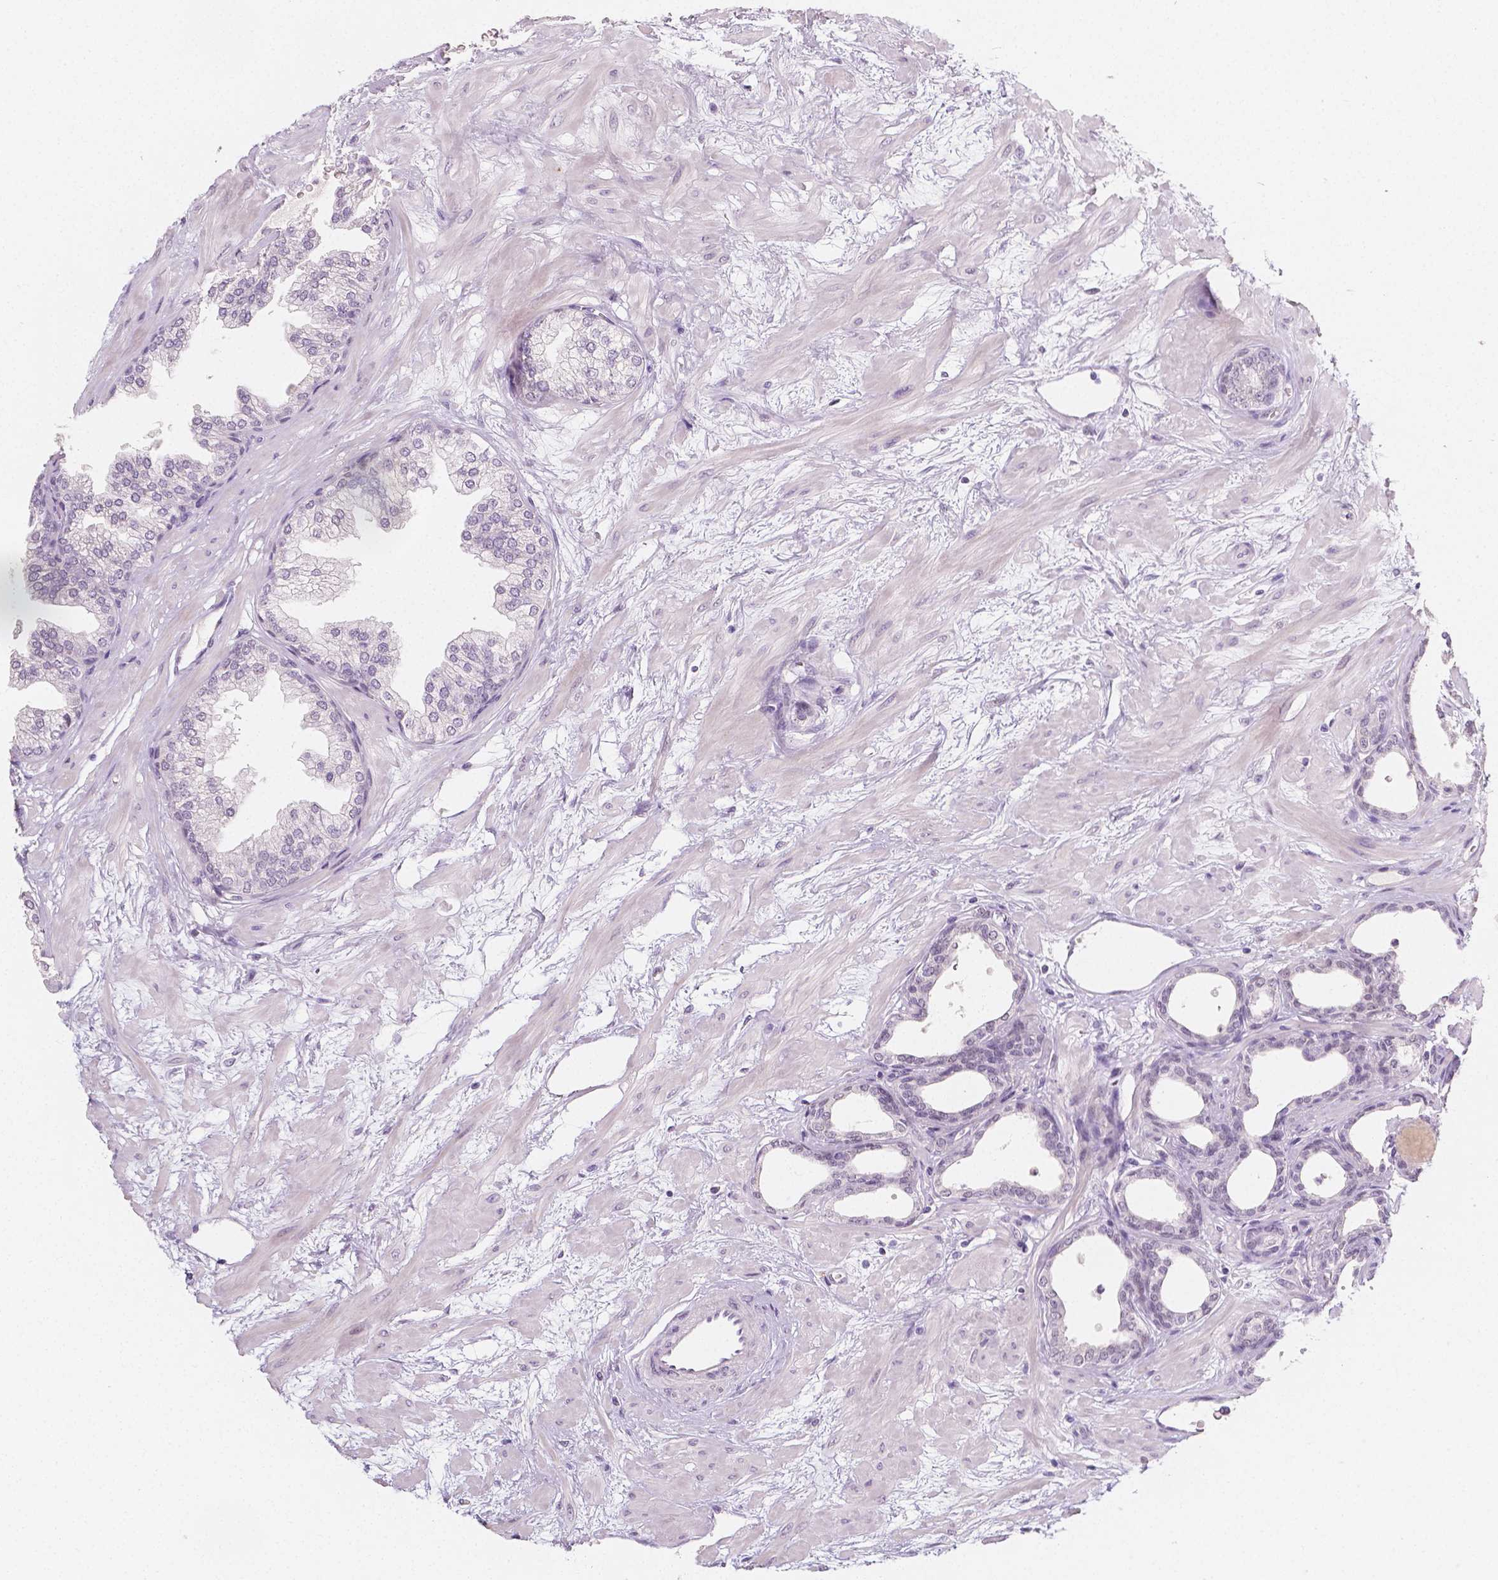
{"staining": {"intensity": "negative", "quantity": "none", "location": "none"}, "tissue": "prostate", "cell_type": "Glandular cells", "image_type": "normal", "snomed": [{"axis": "morphology", "description": "Normal tissue, NOS"}, {"axis": "topography", "description": "Prostate"}], "caption": "The IHC photomicrograph has no significant positivity in glandular cells of prostate.", "gene": "HNF1B", "patient": {"sex": "male", "age": 37}}